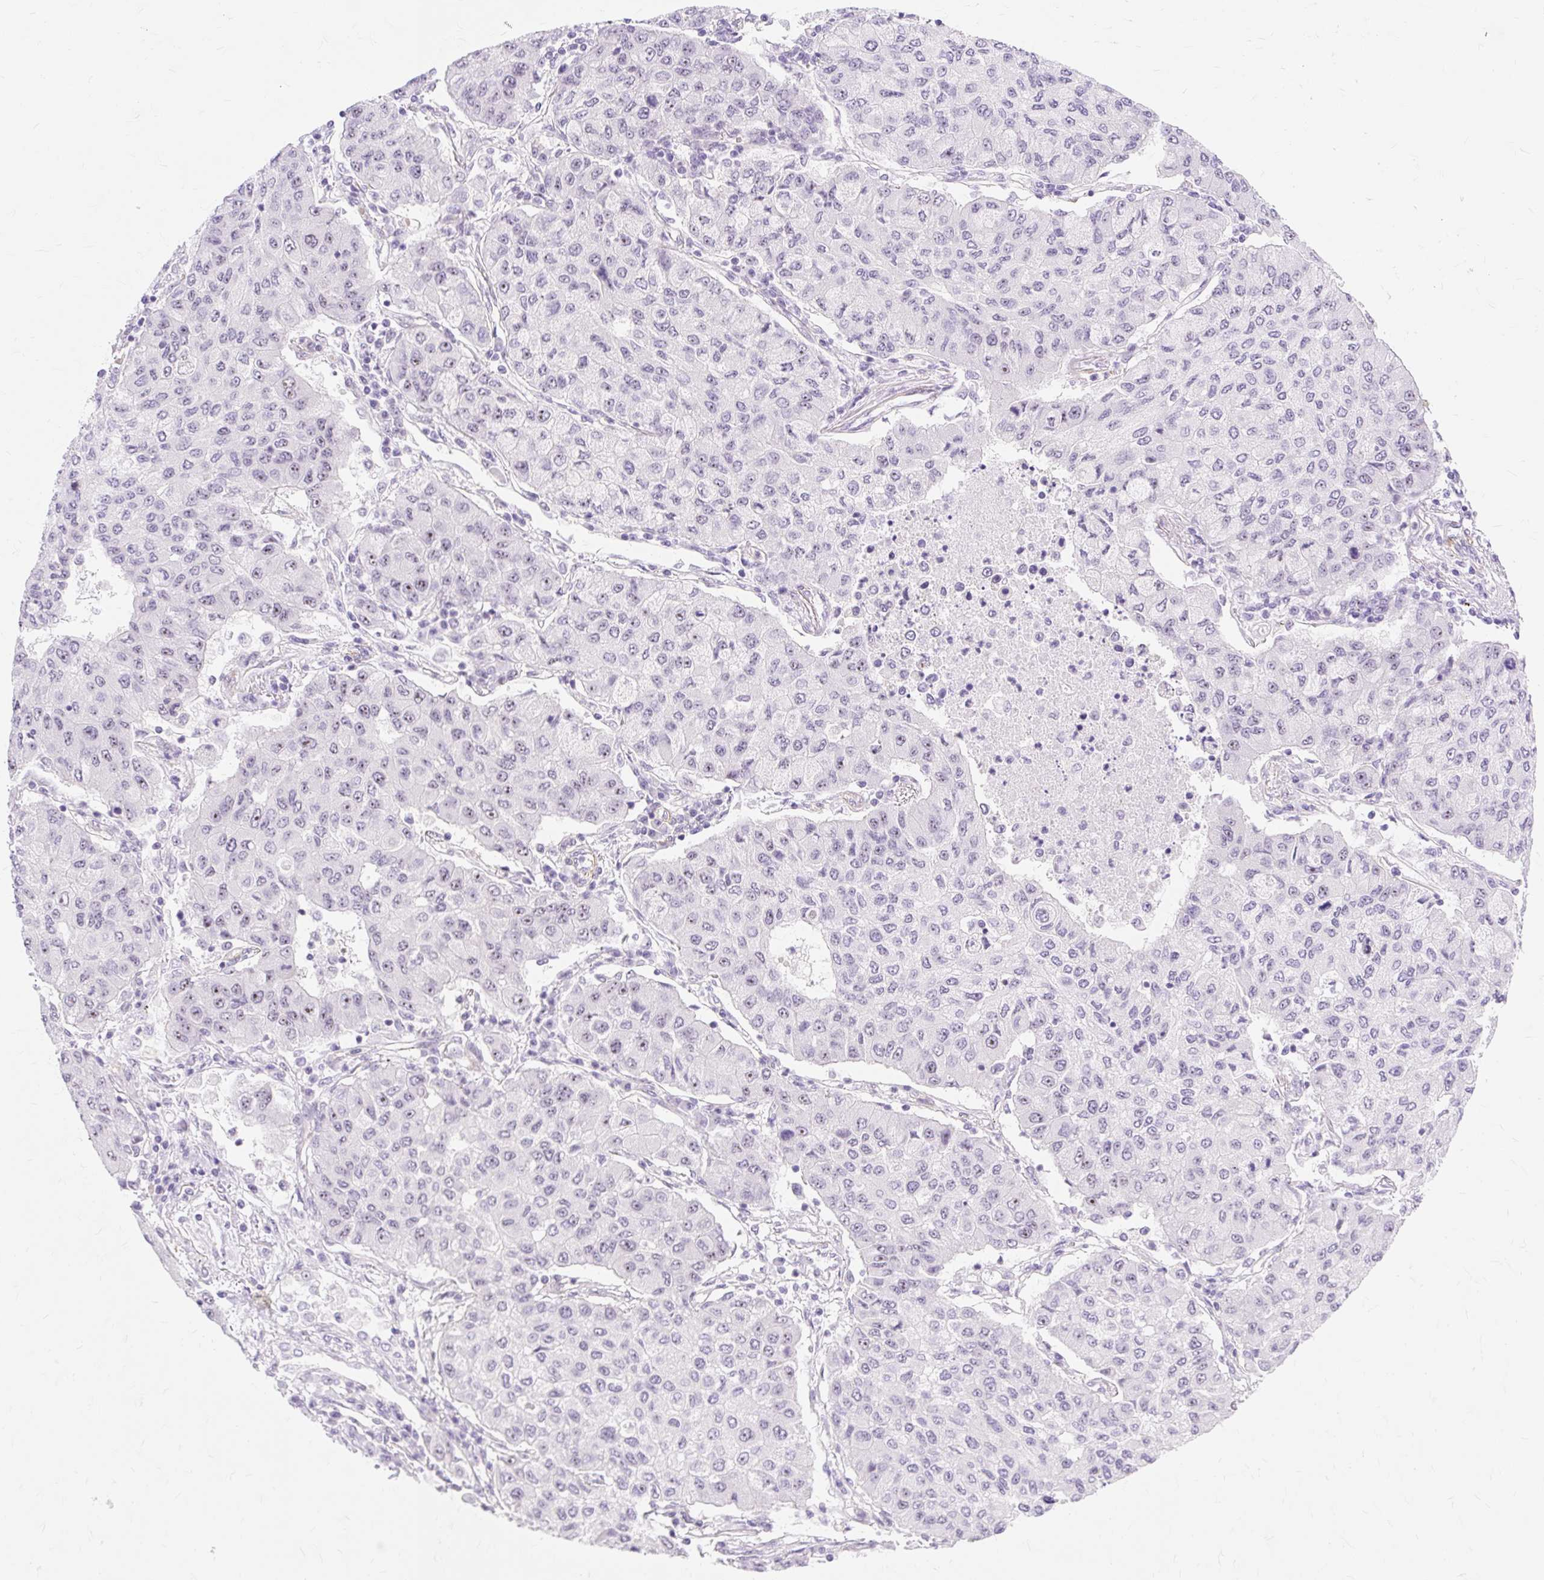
{"staining": {"intensity": "weak", "quantity": "<25%", "location": "nuclear"}, "tissue": "lung cancer", "cell_type": "Tumor cells", "image_type": "cancer", "snomed": [{"axis": "morphology", "description": "Squamous cell carcinoma, NOS"}, {"axis": "topography", "description": "Lung"}], "caption": "Lung squamous cell carcinoma was stained to show a protein in brown. There is no significant staining in tumor cells.", "gene": "OBP2A", "patient": {"sex": "male", "age": 74}}